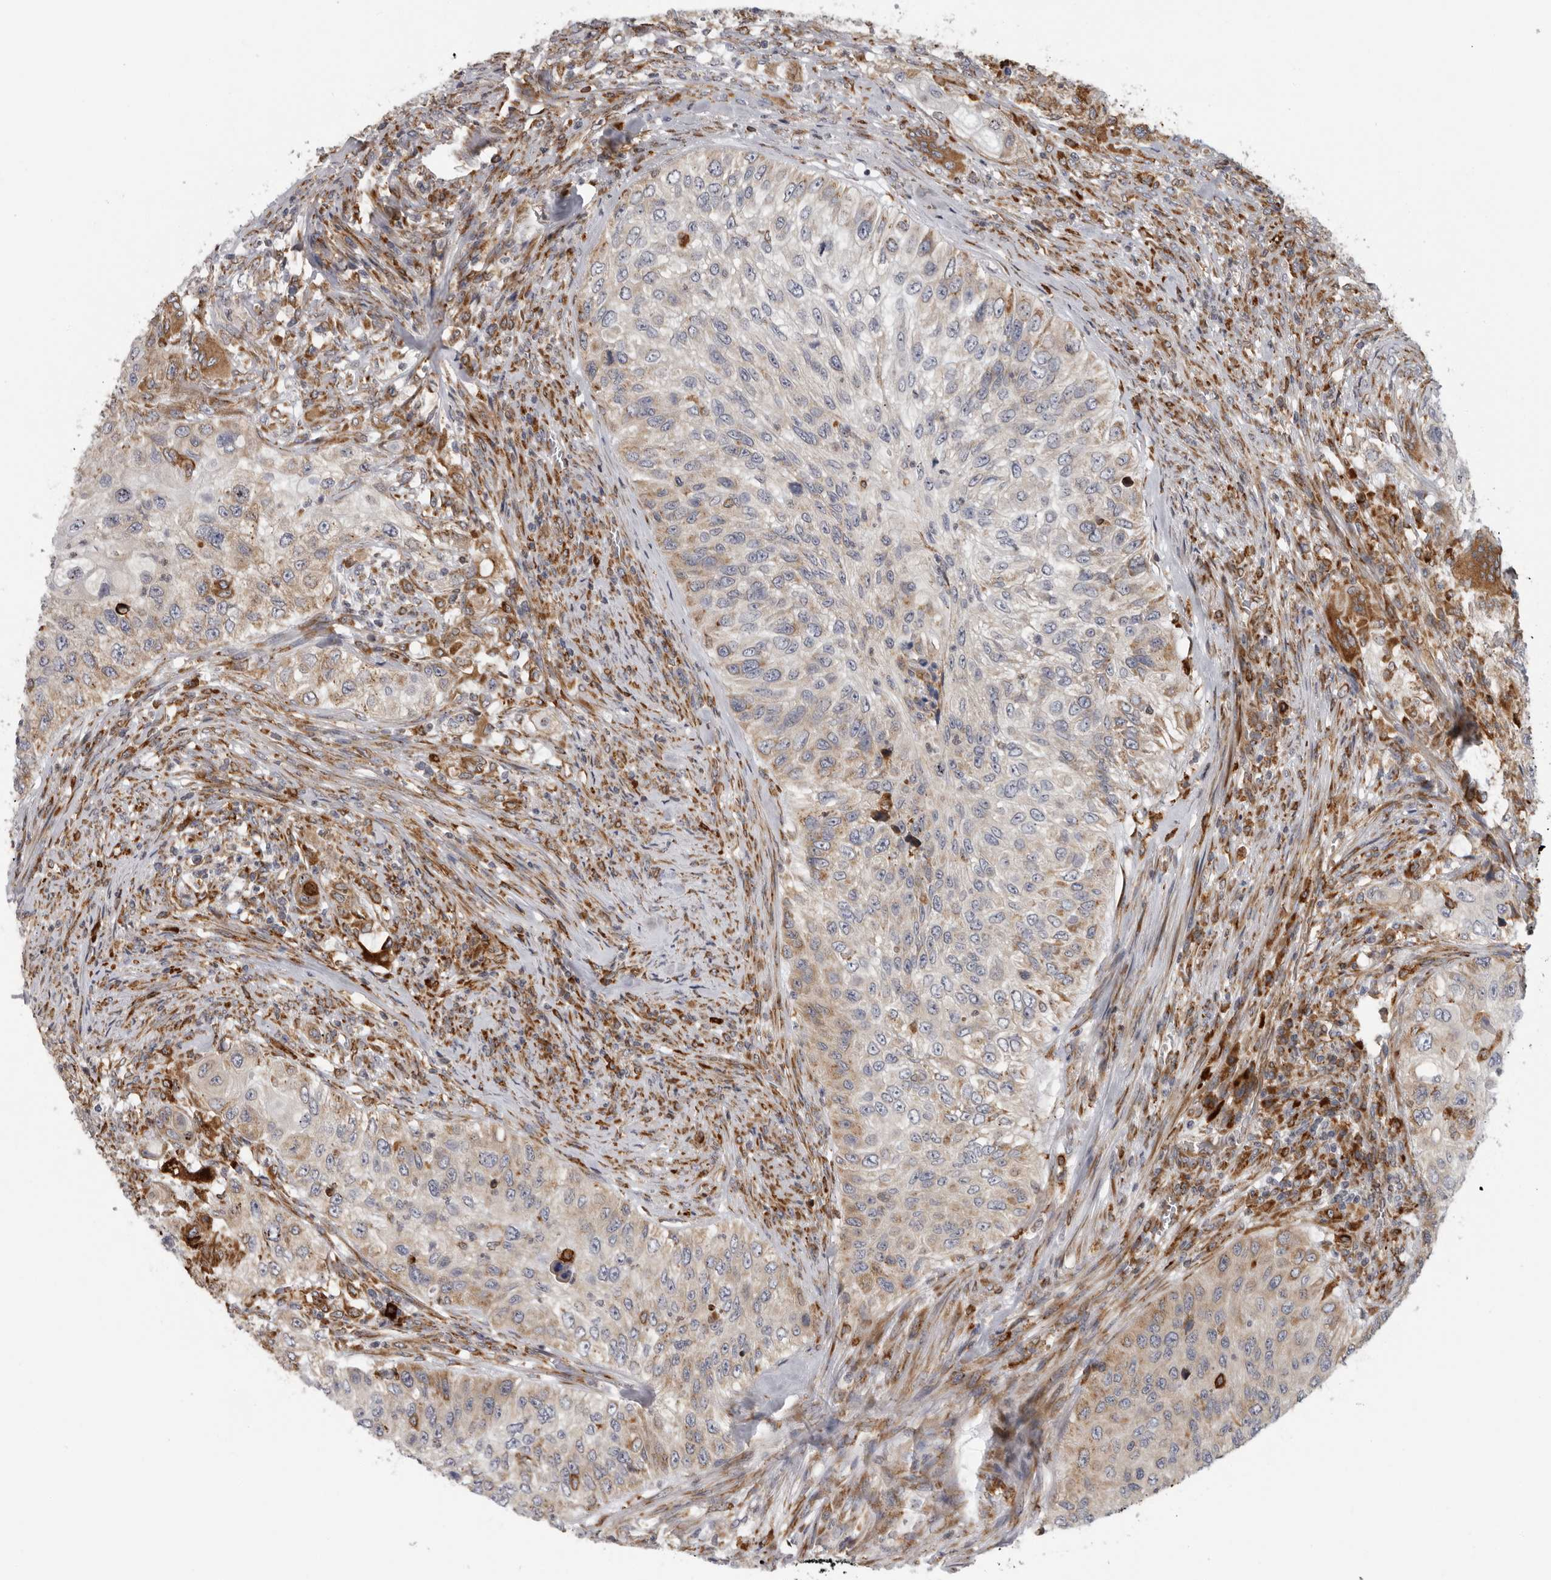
{"staining": {"intensity": "weak", "quantity": "25%-75%", "location": "cytoplasmic/membranous"}, "tissue": "urothelial cancer", "cell_type": "Tumor cells", "image_type": "cancer", "snomed": [{"axis": "morphology", "description": "Urothelial carcinoma, High grade"}, {"axis": "topography", "description": "Urinary bladder"}], "caption": "This is a micrograph of immunohistochemistry staining of urothelial cancer, which shows weak expression in the cytoplasmic/membranous of tumor cells.", "gene": "ALPK2", "patient": {"sex": "female", "age": 60}}